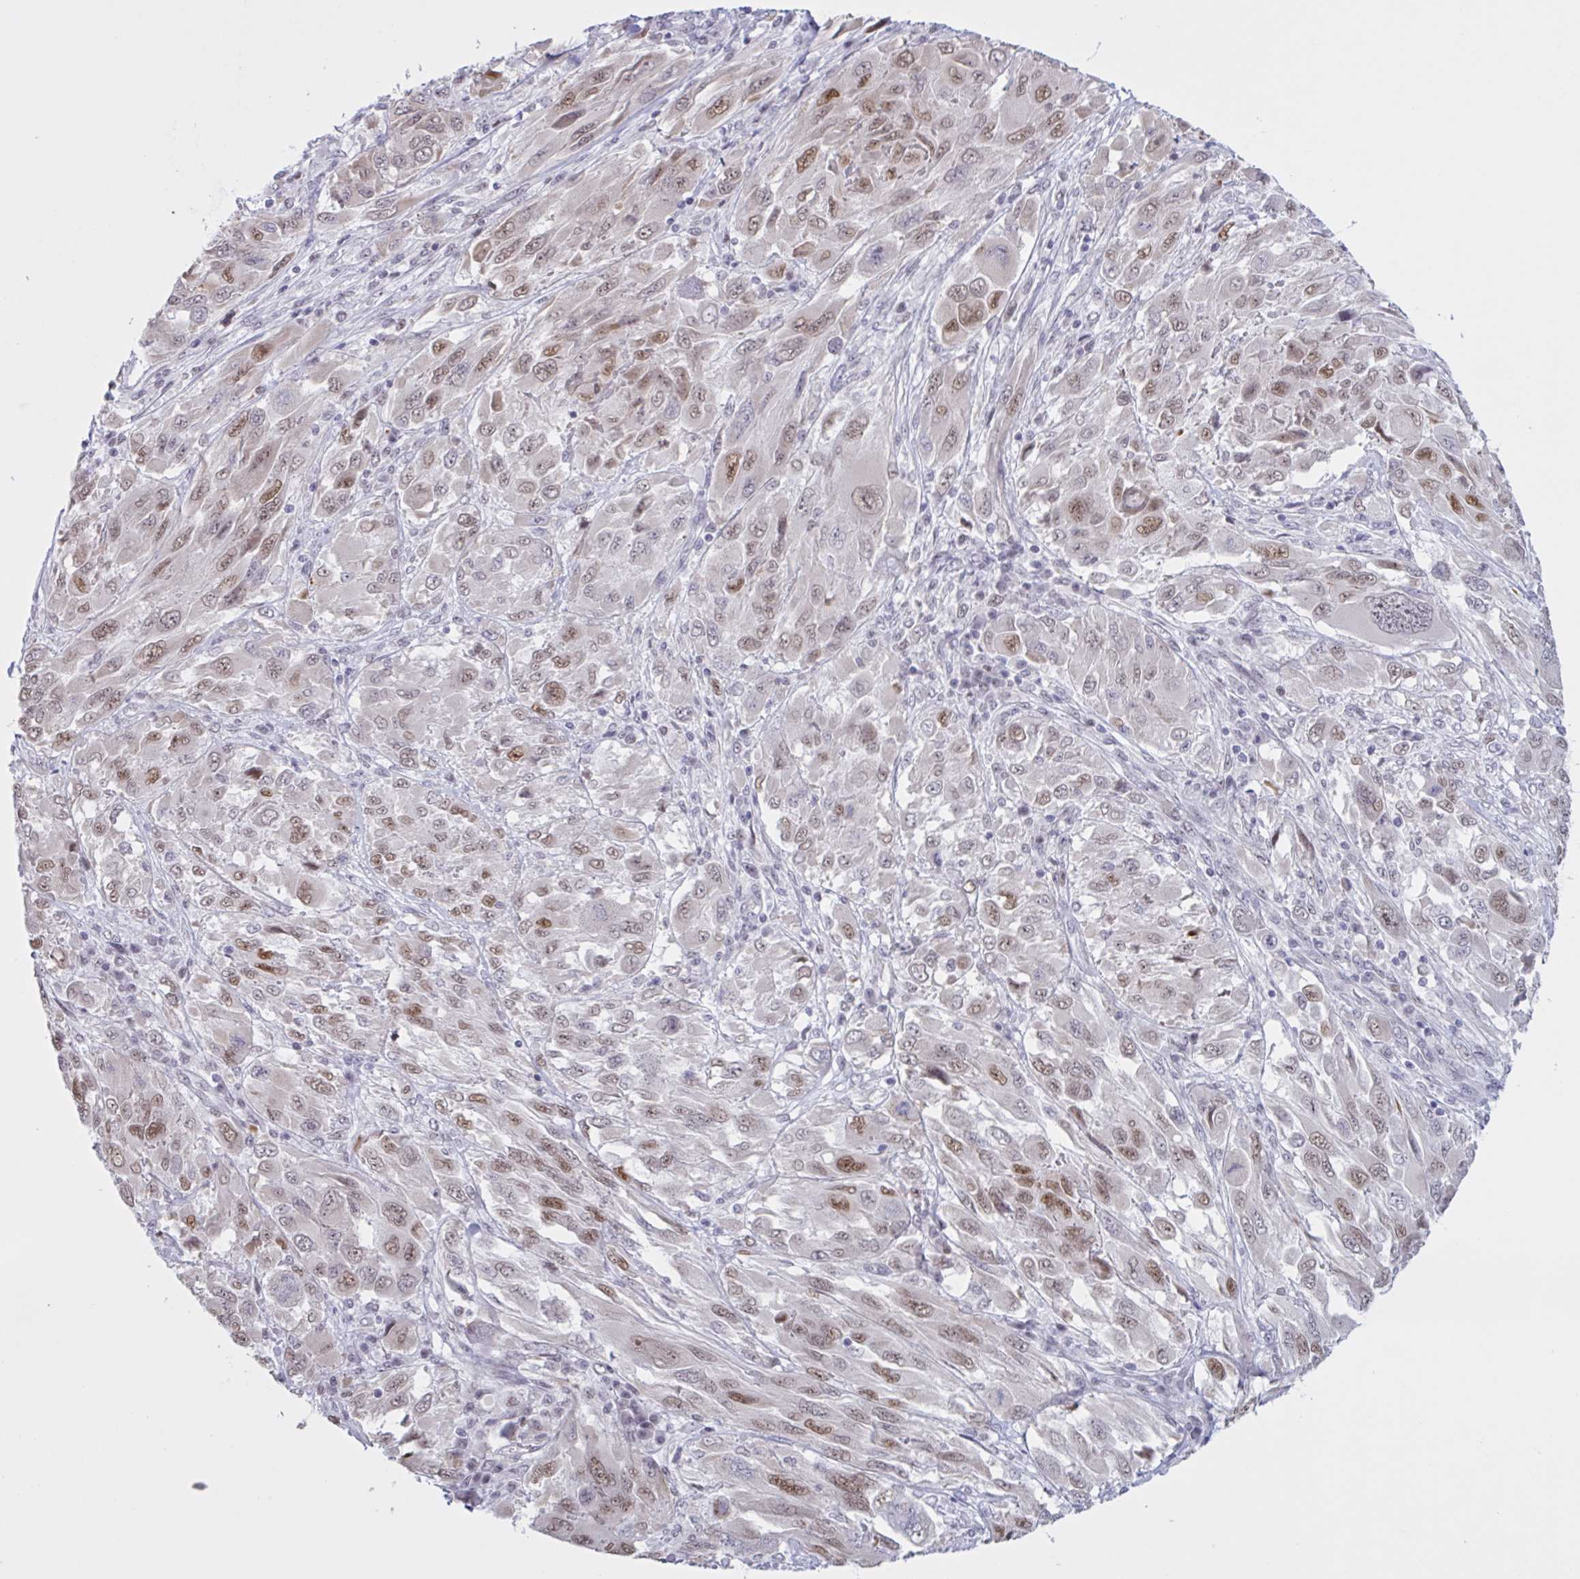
{"staining": {"intensity": "moderate", "quantity": ">75%", "location": "cytoplasmic/membranous"}, "tissue": "melanoma", "cell_type": "Tumor cells", "image_type": "cancer", "snomed": [{"axis": "morphology", "description": "Malignant melanoma, NOS"}, {"axis": "topography", "description": "Skin"}], "caption": "Melanoma stained with DAB immunohistochemistry demonstrates medium levels of moderate cytoplasmic/membranous expression in approximately >75% of tumor cells. (DAB (3,3'-diaminobenzidine) IHC with brightfield microscopy, high magnification).", "gene": "PRMT6", "patient": {"sex": "female", "age": 91}}